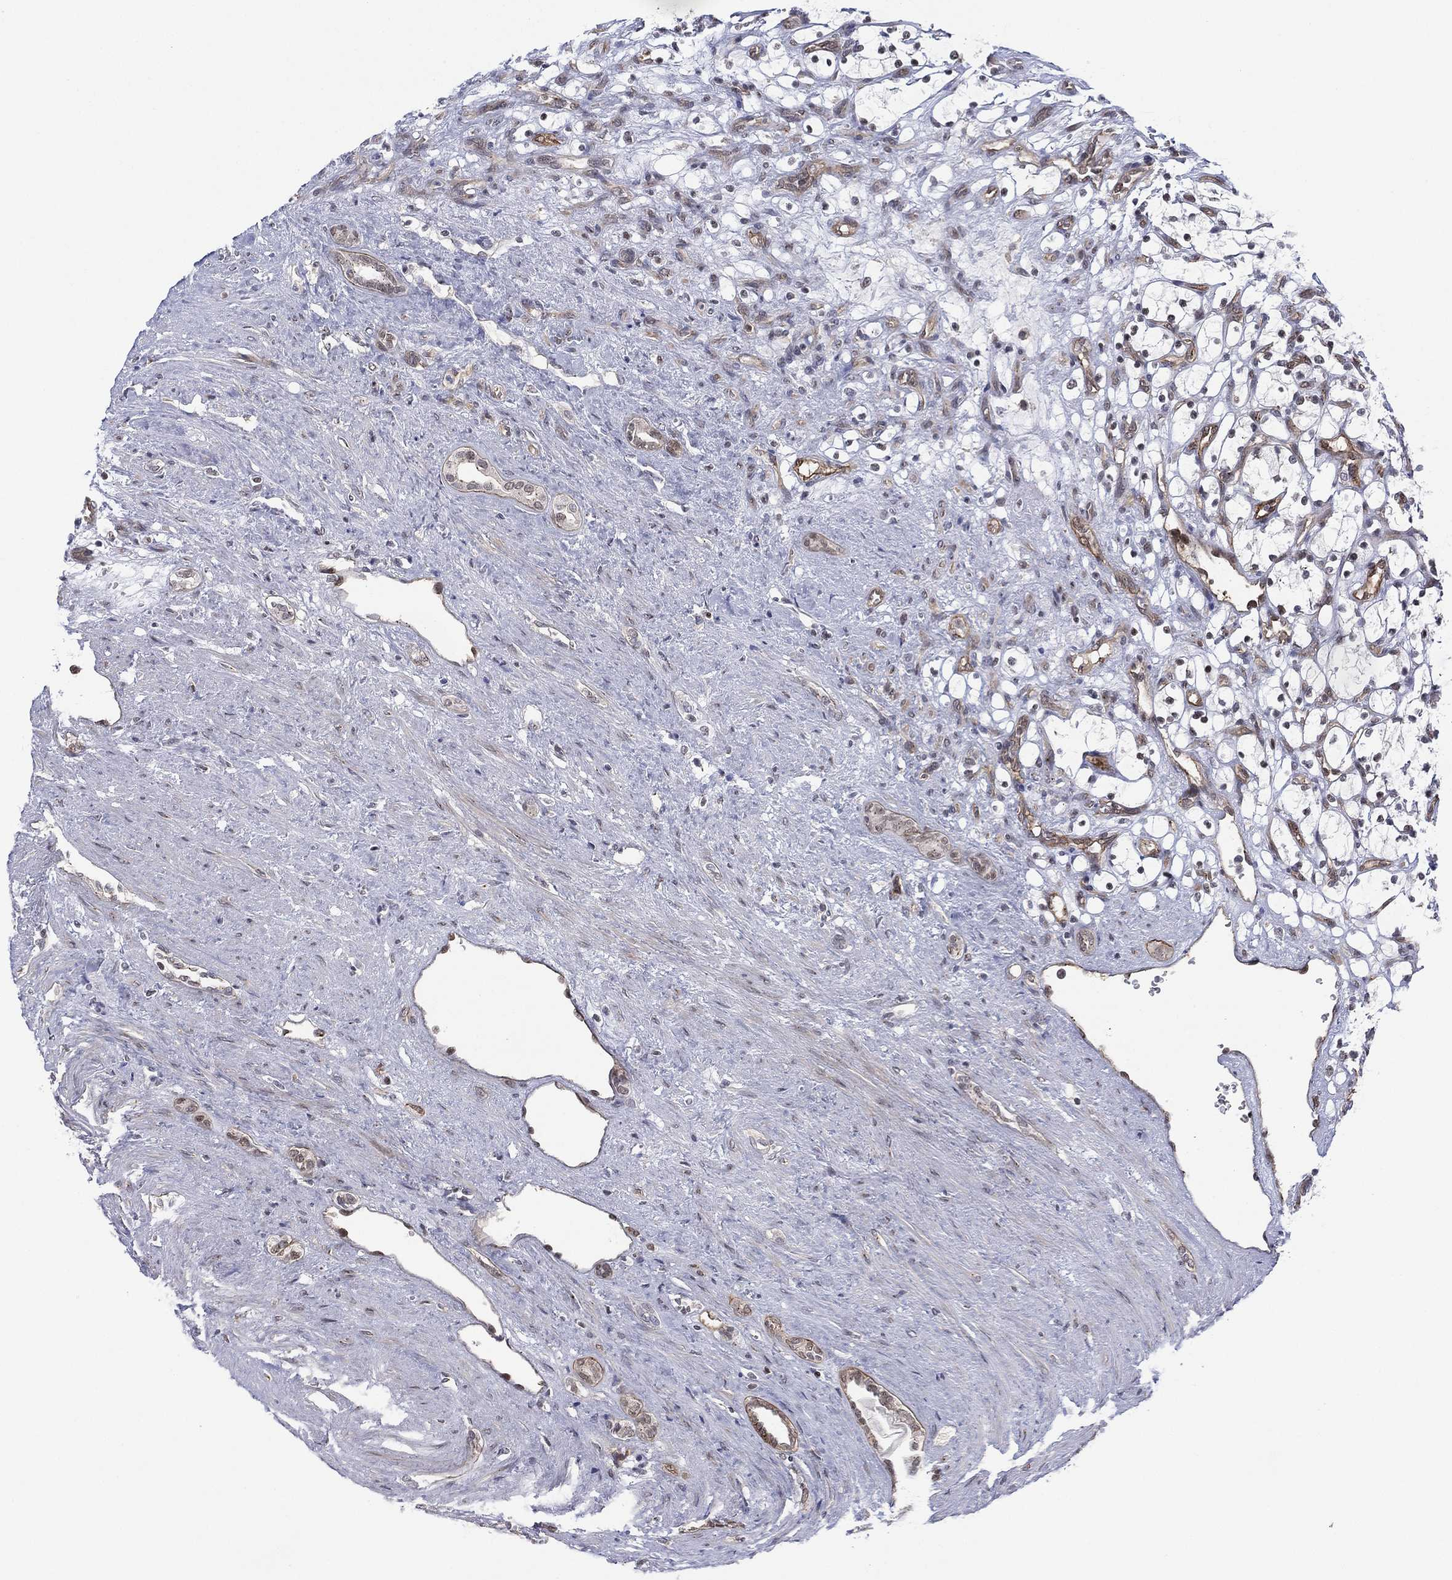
{"staining": {"intensity": "negative", "quantity": "none", "location": "none"}, "tissue": "renal cancer", "cell_type": "Tumor cells", "image_type": "cancer", "snomed": [{"axis": "morphology", "description": "Adenocarcinoma, NOS"}, {"axis": "topography", "description": "Kidney"}], "caption": "This is an immunohistochemistry (IHC) histopathology image of human adenocarcinoma (renal). There is no staining in tumor cells.", "gene": "GSE1", "patient": {"sex": "female", "age": 69}}